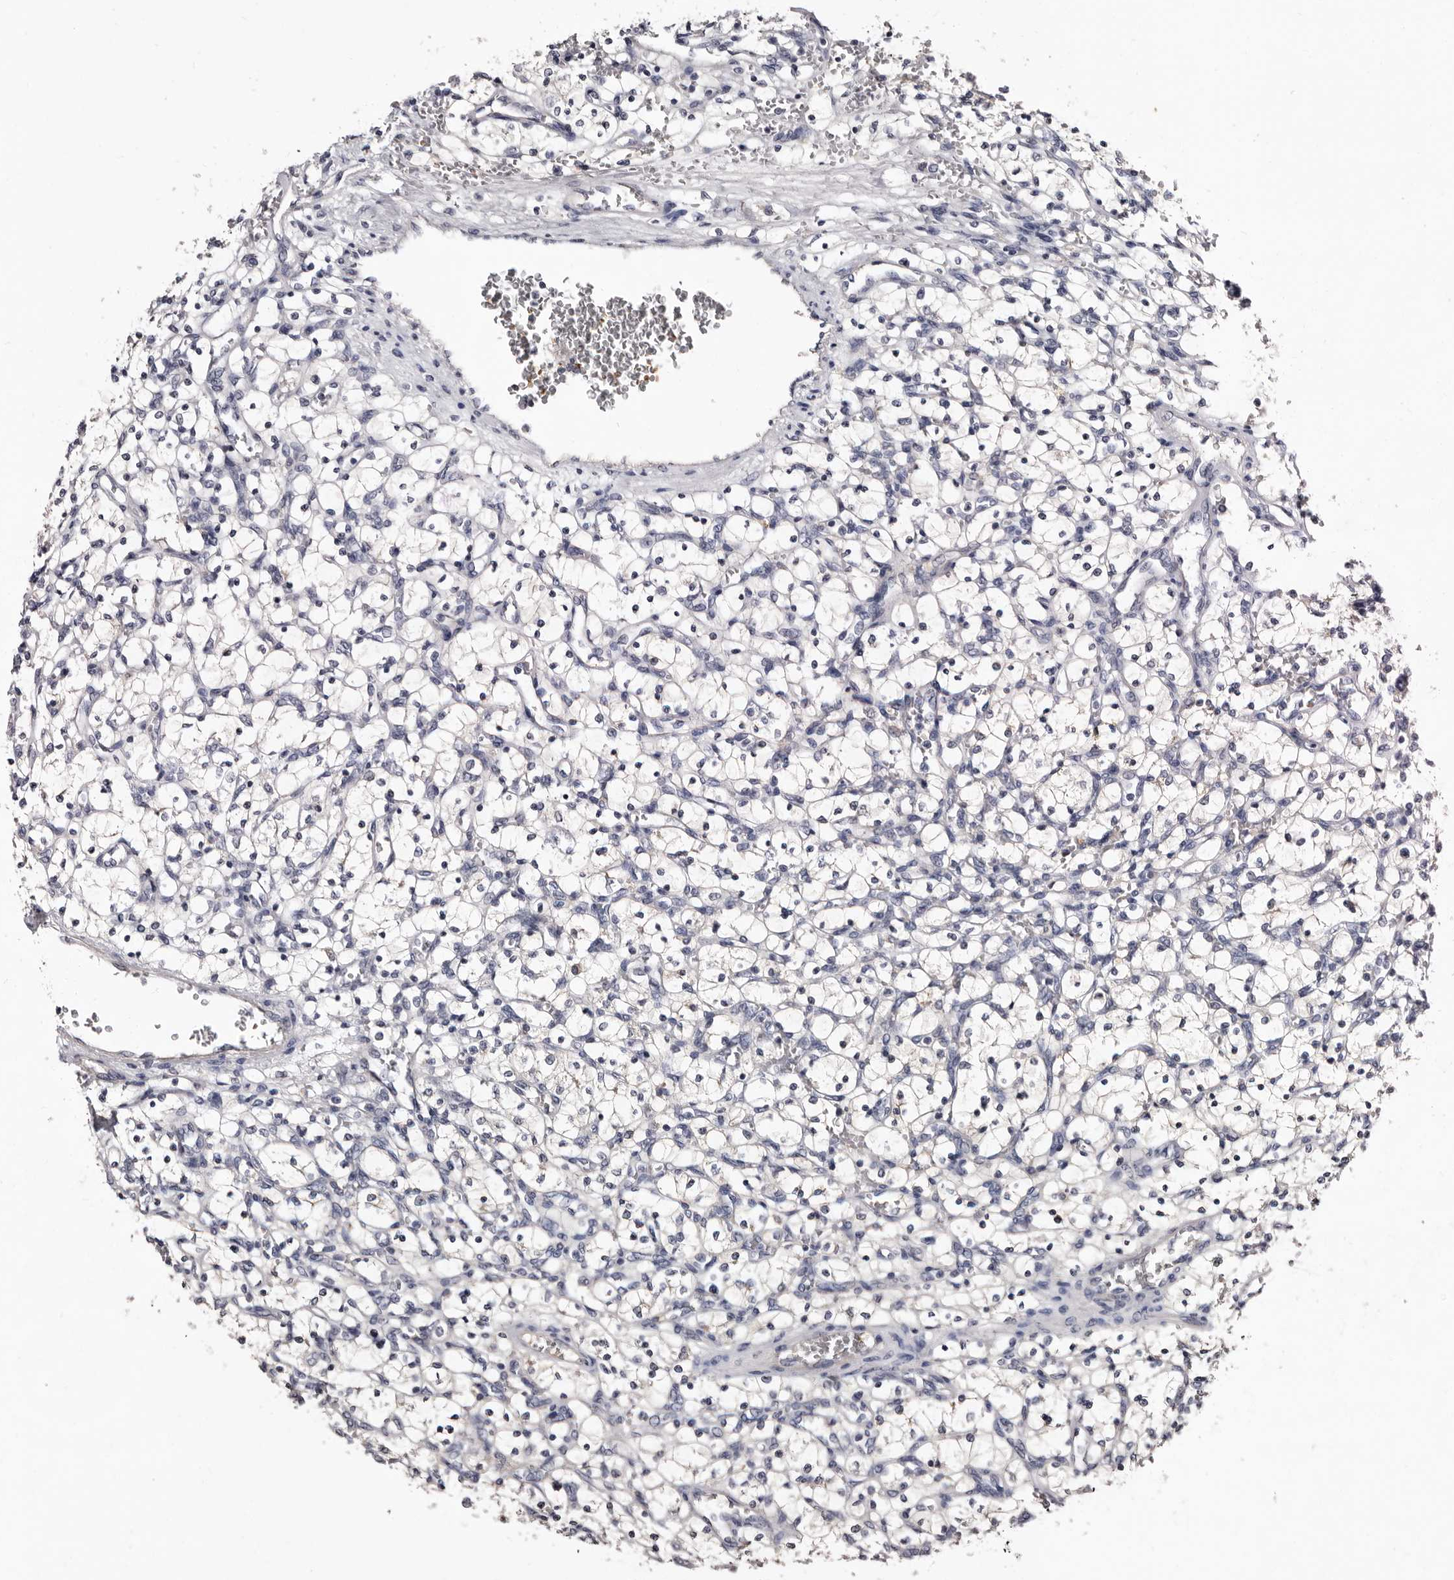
{"staining": {"intensity": "negative", "quantity": "none", "location": "none"}, "tissue": "renal cancer", "cell_type": "Tumor cells", "image_type": "cancer", "snomed": [{"axis": "morphology", "description": "Adenocarcinoma, NOS"}, {"axis": "topography", "description": "Kidney"}], "caption": "Tumor cells are negative for brown protein staining in renal cancer (adenocarcinoma).", "gene": "BPGM", "patient": {"sex": "female", "age": 69}}